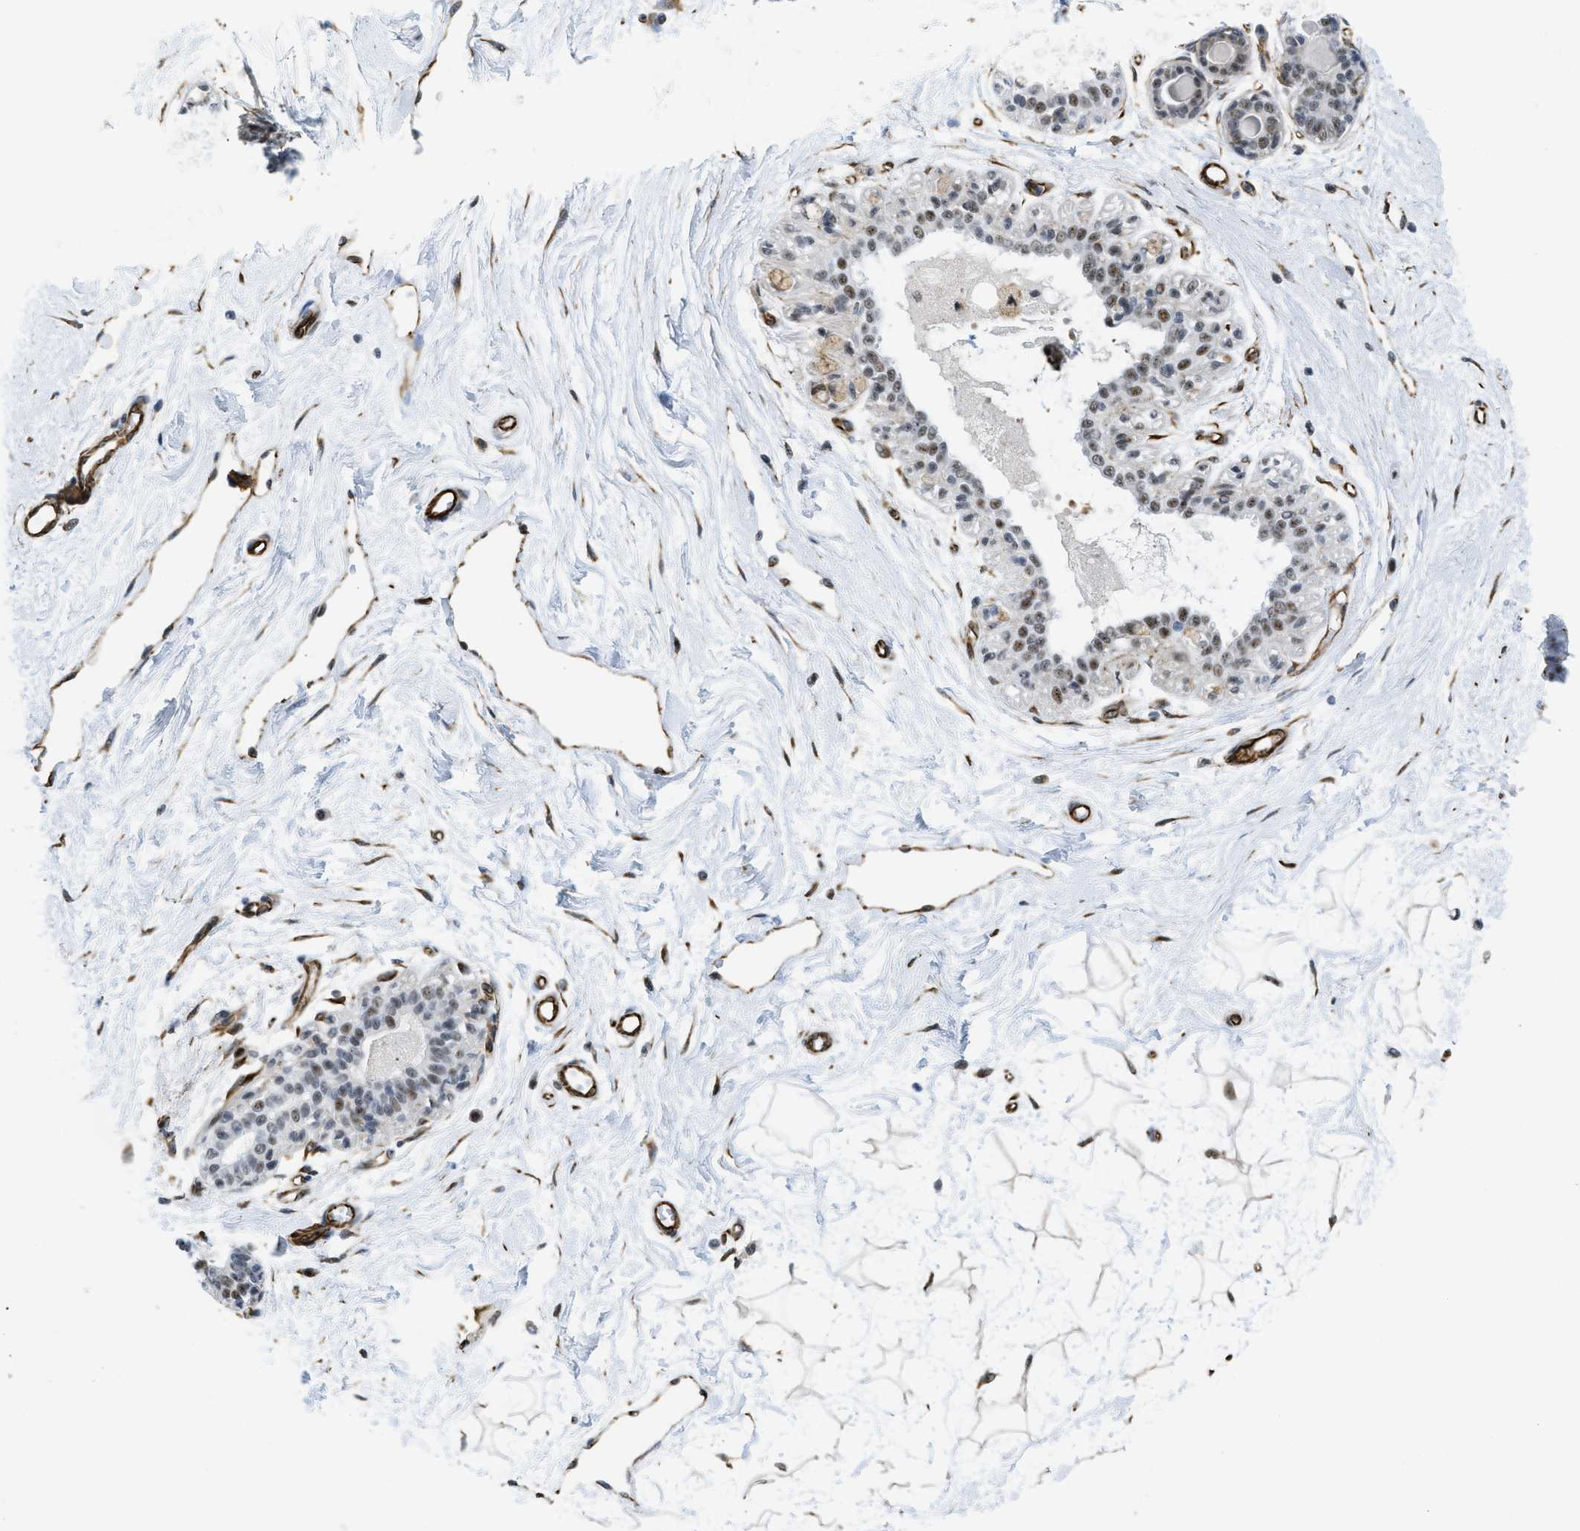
{"staining": {"intensity": "moderate", "quantity": ">75%", "location": "cytoplasmic/membranous,nuclear"}, "tissue": "breast", "cell_type": "Adipocytes", "image_type": "normal", "snomed": [{"axis": "morphology", "description": "Normal tissue, NOS"}, {"axis": "topography", "description": "Breast"}], "caption": "This image shows benign breast stained with IHC to label a protein in brown. The cytoplasmic/membranous,nuclear of adipocytes show moderate positivity for the protein. Nuclei are counter-stained blue.", "gene": "LRRC8B", "patient": {"sex": "female", "age": 45}}